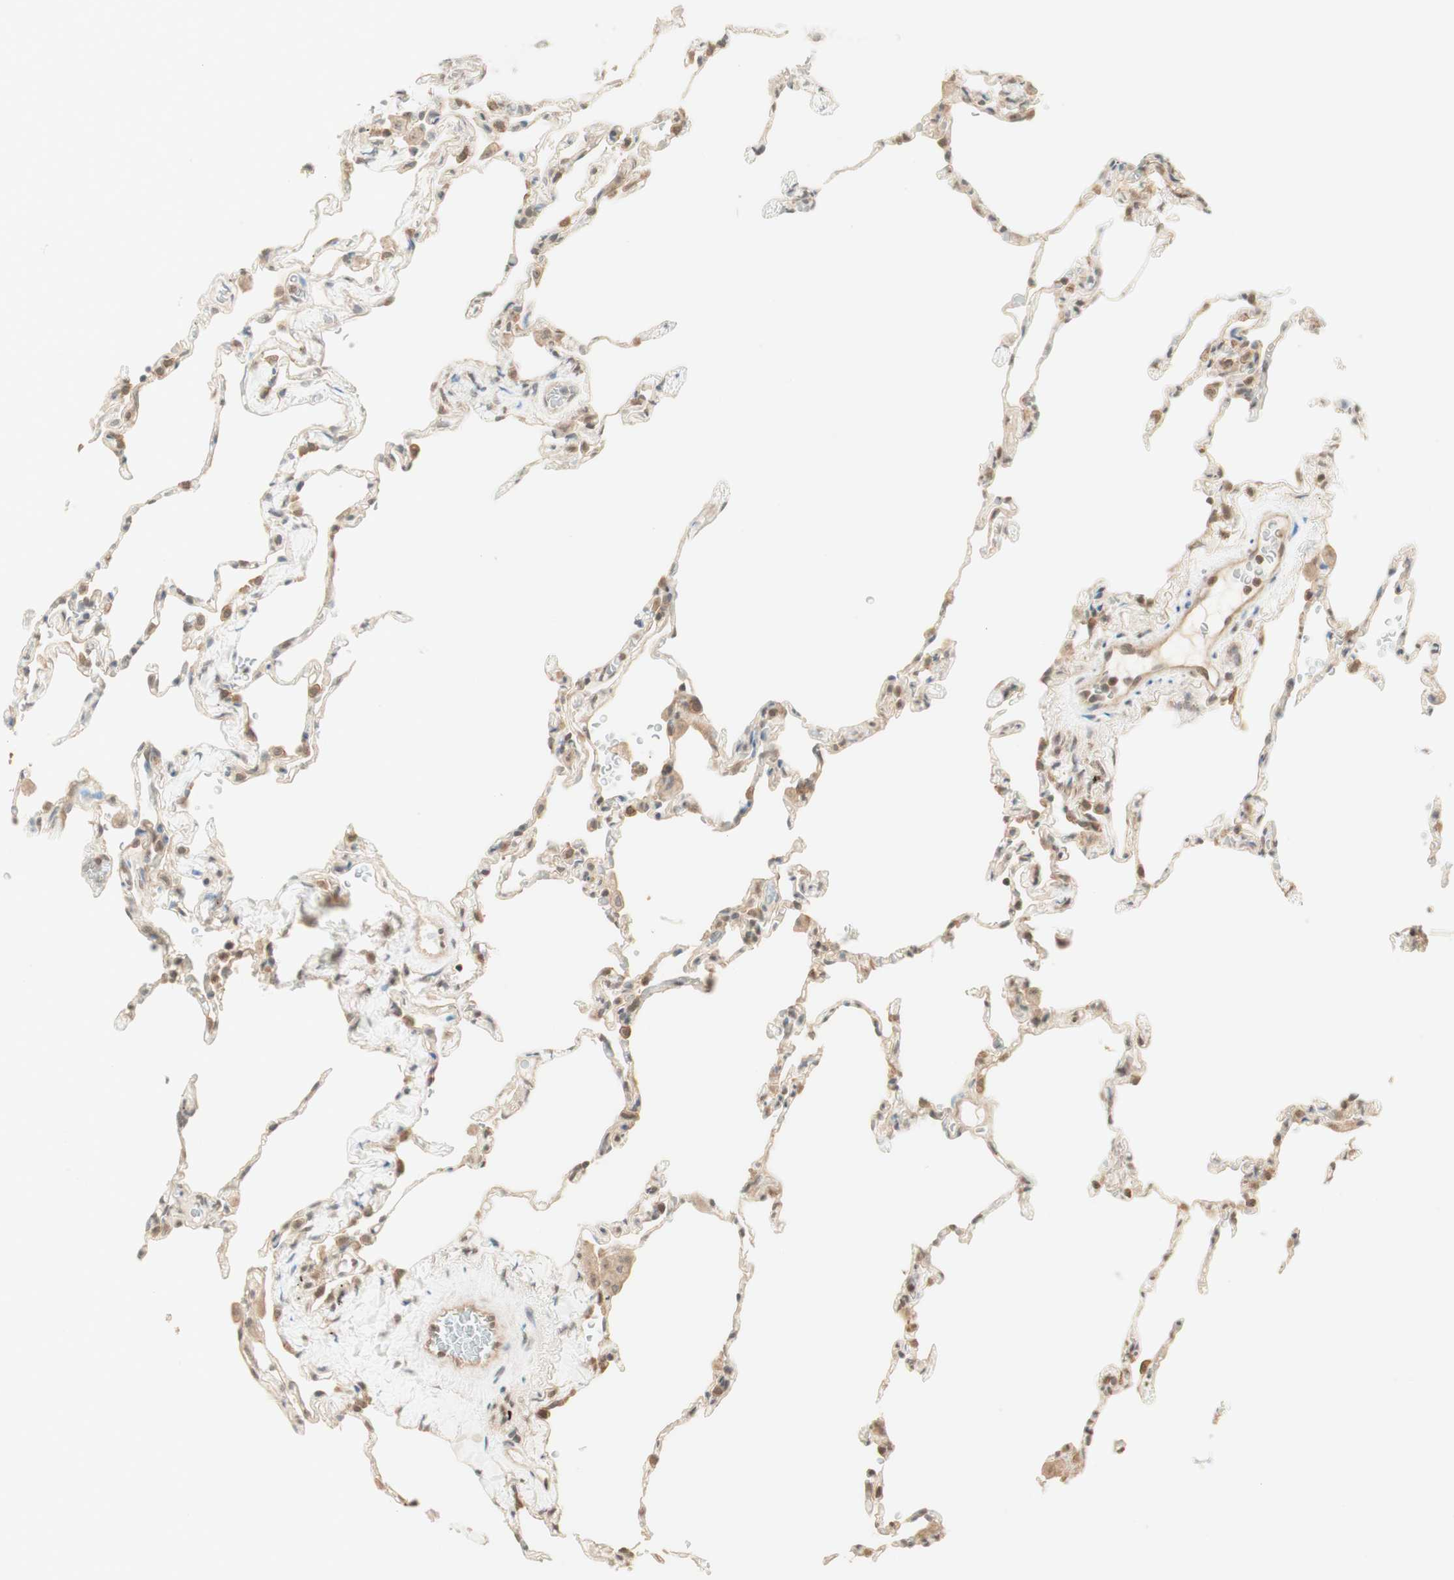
{"staining": {"intensity": "weak", "quantity": "25%-75%", "location": "cytoplasmic/membranous"}, "tissue": "lung", "cell_type": "Alveolar cells", "image_type": "normal", "snomed": [{"axis": "morphology", "description": "Normal tissue, NOS"}, {"axis": "topography", "description": "Lung"}], "caption": "Immunohistochemistry (IHC) histopathology image of benign lung stained for a protein (brown), which exhibits low levels of weak cytoplasmic/membranous positivity in approximately 25%-75% of alveolar cells.", "gene": "SPINT2", "patient": {"sex": "male", "age": 59}}